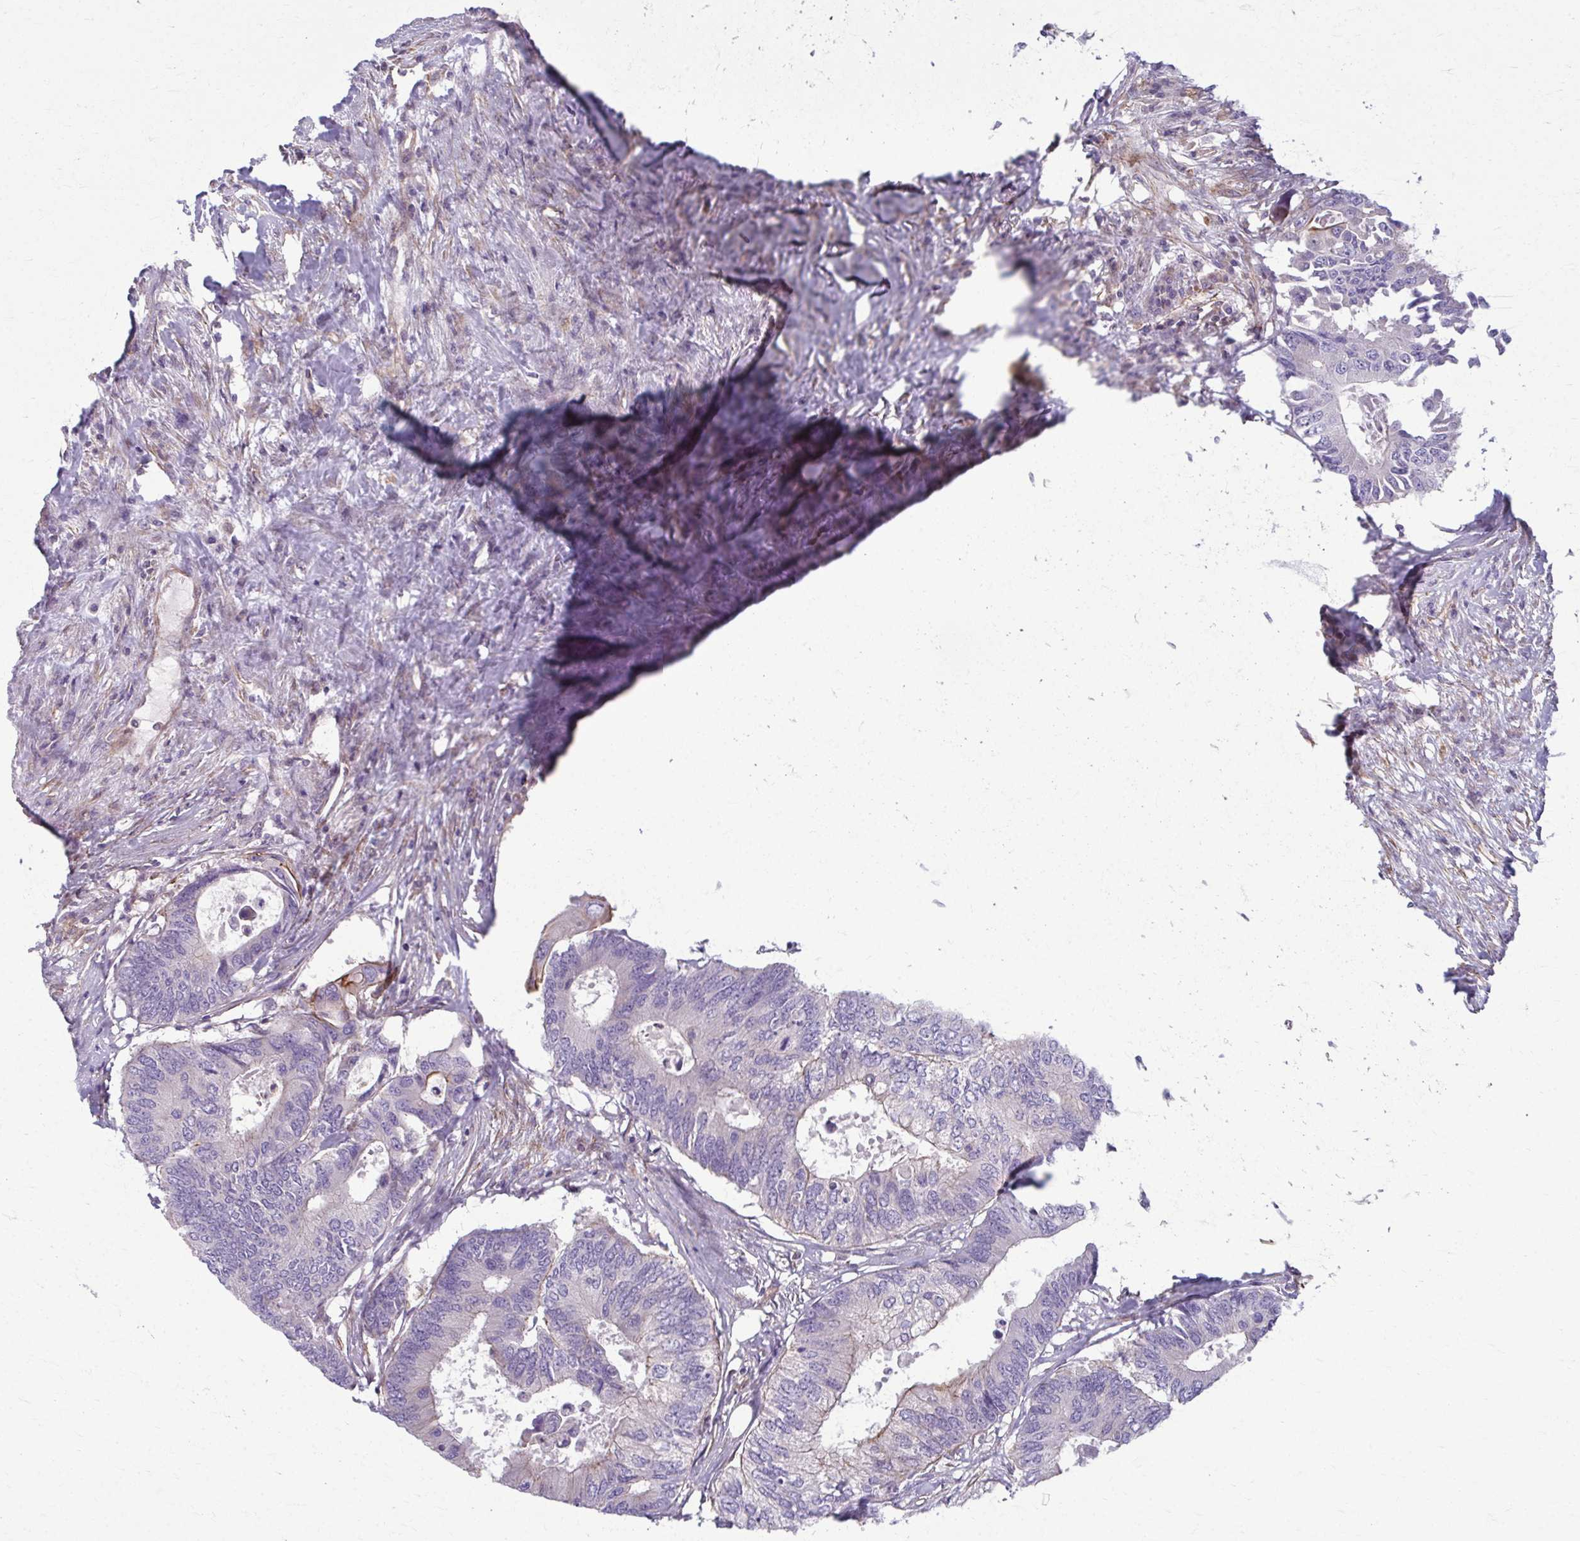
{"staining": {"intensity": "negative", "quantity": "none", "location": "none"}, "tissue": "colorectal cancer", "cell_type": "Tumor cells", "image_type": "cancer", "snomed": [{"axis": "morphology", "description": "Adenocarcinoma, NOS"}, {"axis": "topography", "description": "Colon"}], "caption": "Micrograph shows no protein staining in tumor cells of adenocarcinoma (colorectal) tissue.", "gene": "EID2B", "patient": {"sex": "male", "age": 71}}